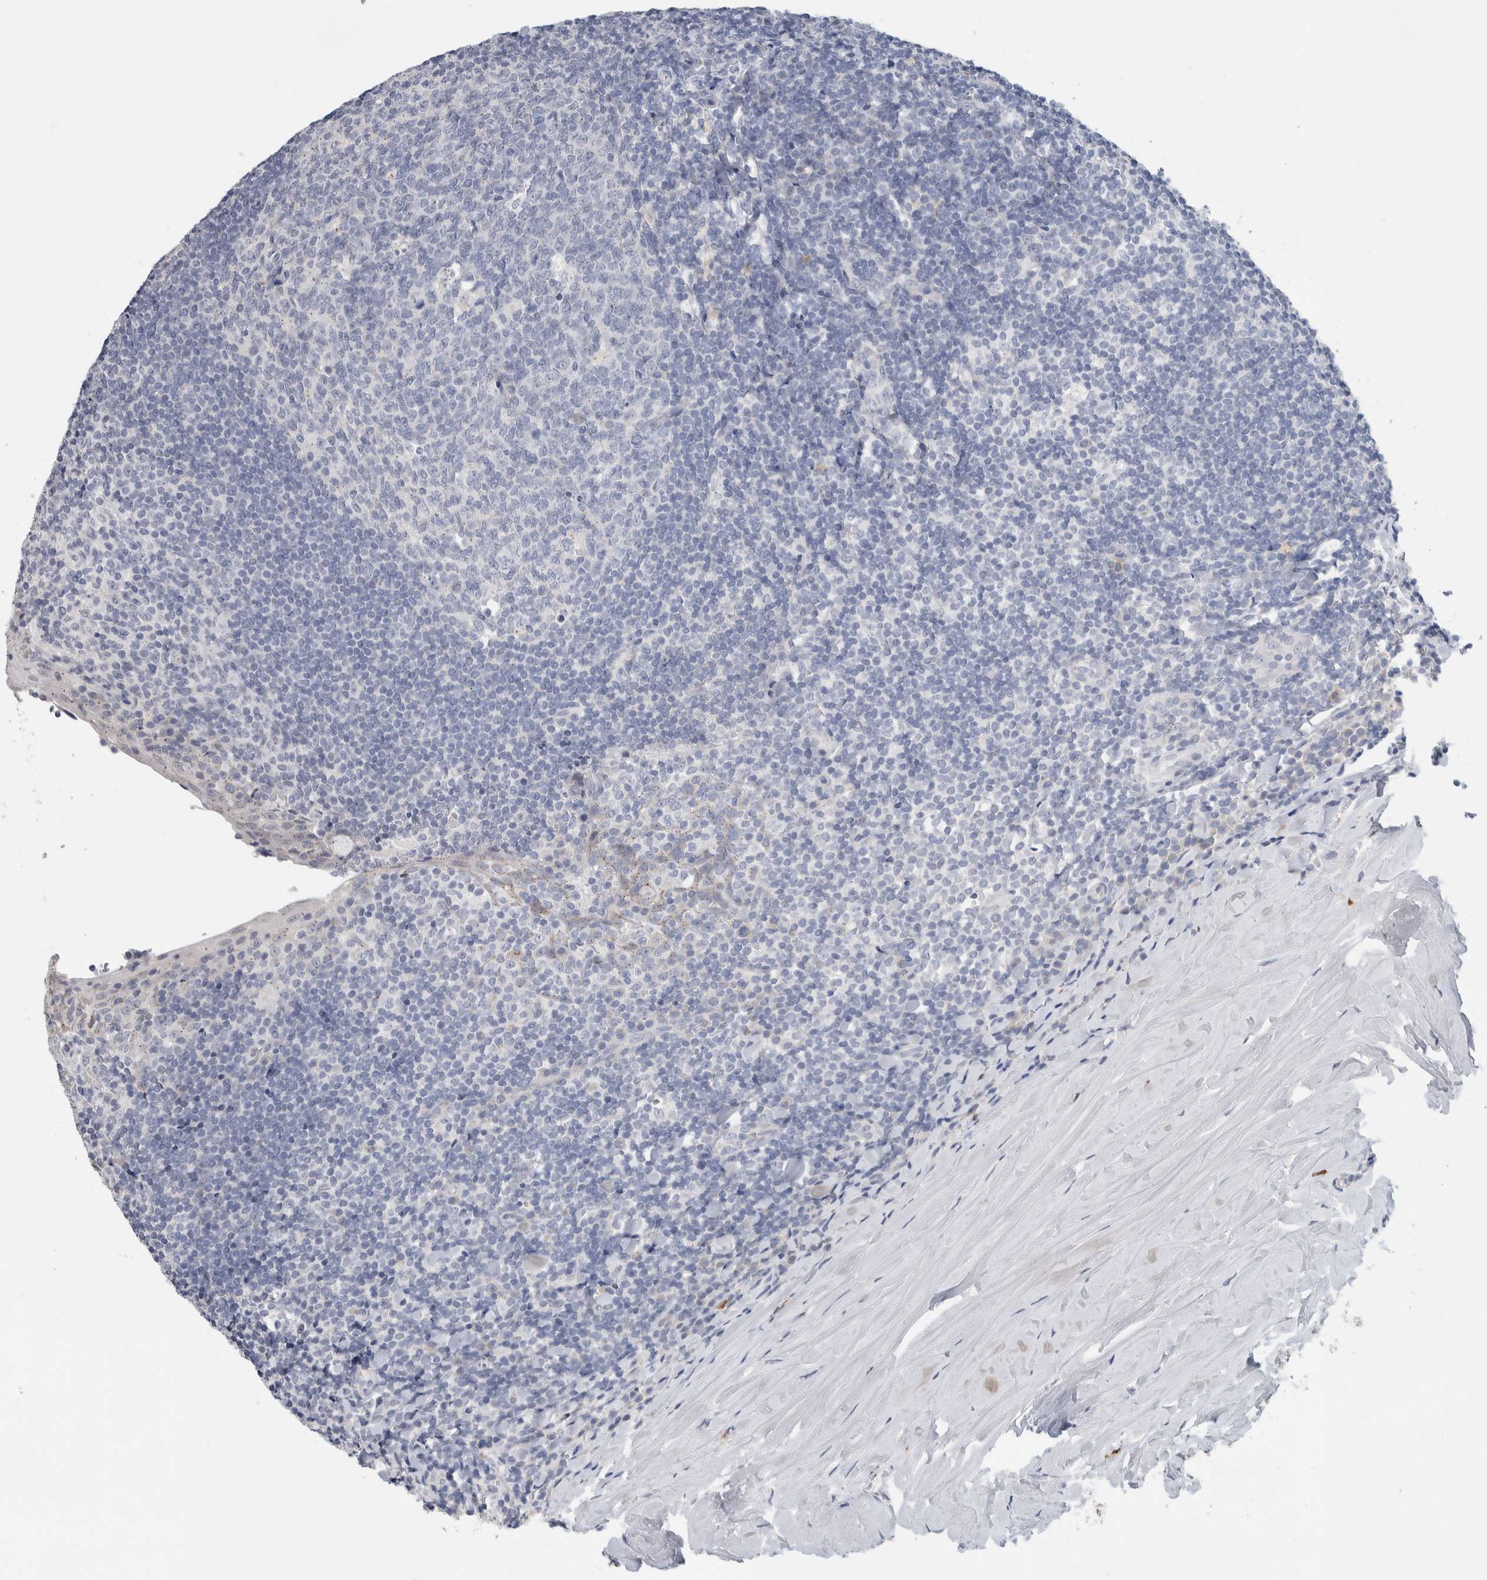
{"staining": {"intensity": "negative", "quantity": "none", "location": "none"}, "tissue": "tonsil", "cell_type": "Germinal center cells", "image_type": "normal", "snomed": [{"axis": "morphology", "description": "Normal tissue, NOS"}, {"axis": "topography", "description": "Tonsil"}], "caption": "The photomicrograph reveals no significant expression in germinal center cells of tonsil. The staining is performed using DAB (3,3'-diaminobenzidine) brown chromogen with nuclei counter-stained in using hematoxylin.", "gene": "SCN2A", "patient": {"sex": "male", "age": 37}}